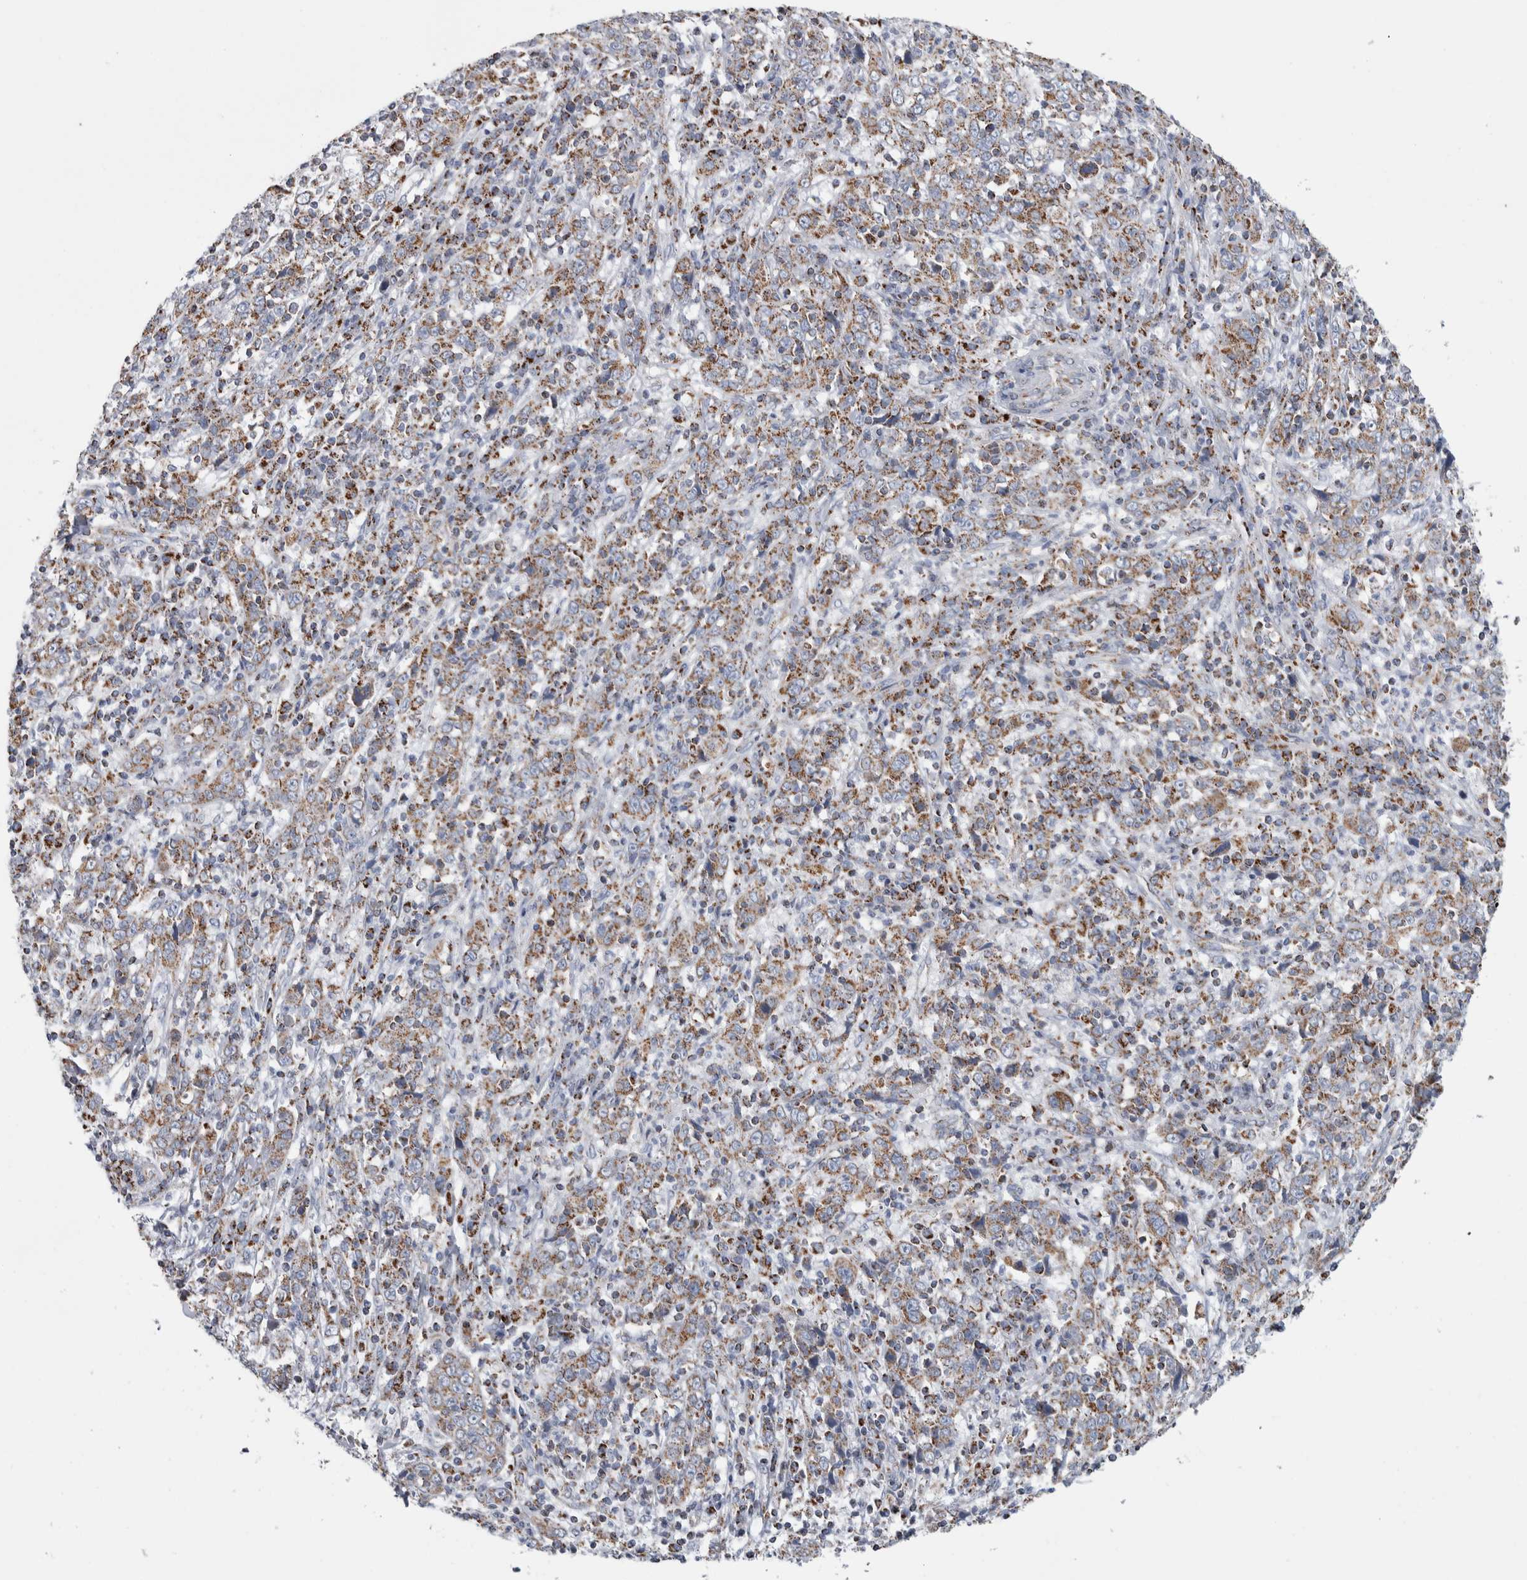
{"staining": {"intensity": "moderate", "quantity": ">75%", "location": "cytoplasmic/membranous"}, "tissue": "cervical cancer", "cell_type": "Tumor cells", "image_type": "cancer", "snomed": [{"axis": "morphology", "description": "Squamous cell carcinoma, NOS"}, {"axis": "topography", "description": "Cervix"}], "caption": "The micrograph demonstrates a brown stain indicating the presence of a protein in the cytoplasmic/membranous of tumor cells in squamous cell carcinoma (cervical).", "gene": "ETFA", "patient": {"sex": "female", "age": 46}}